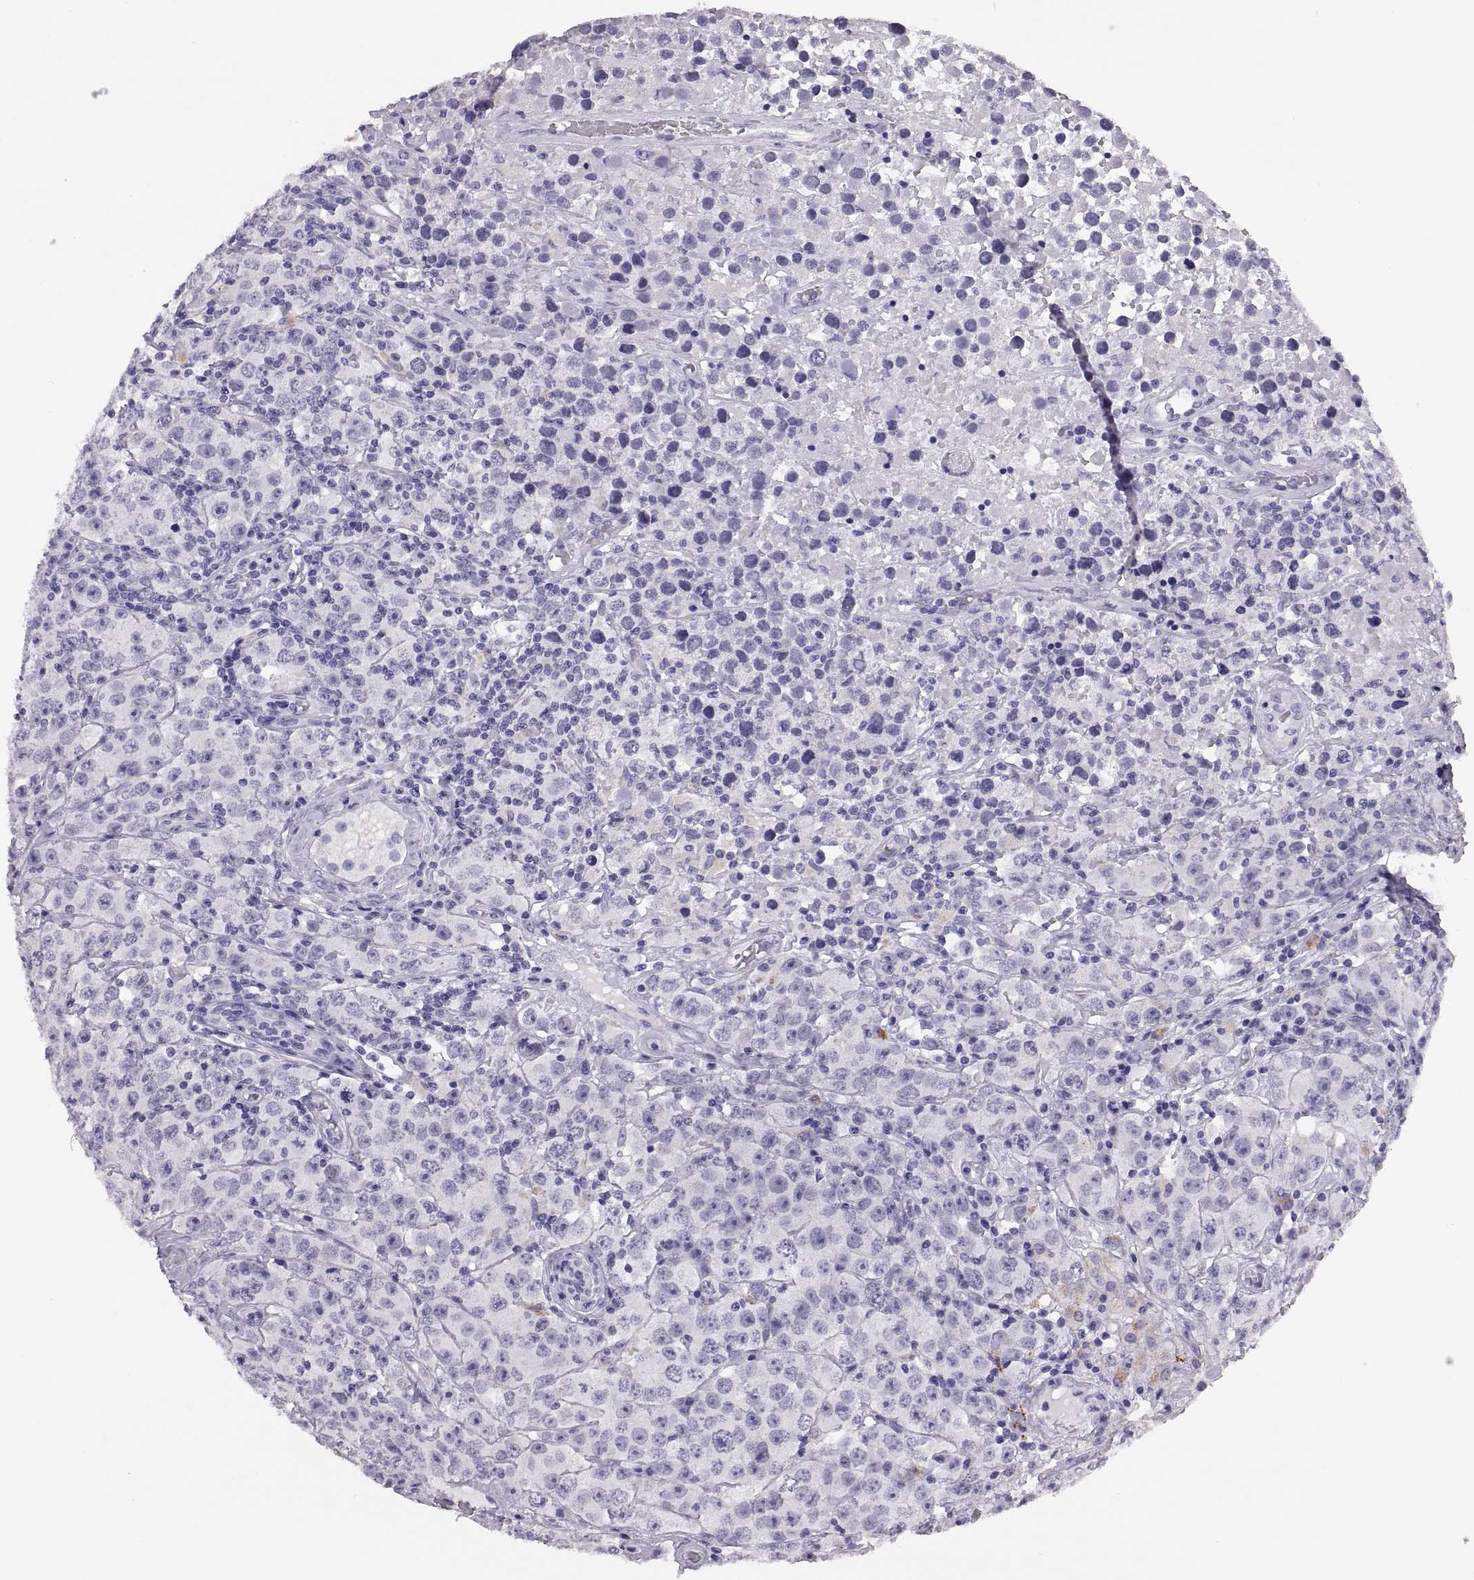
{"staining": {"intensity": "negative", "quantity": "none", "location": "none"}, "tissue": "testis cancer", "cell_type": "Tumor cells", "image_type": "cancer", "snomed": [{"axis": "morphology", "description": "Seminoma, NOS"}, {"axis": "topography", "description": "Testis"}], "caption": "DAB (3,3'-diaminobenzidine) immunohistochemical staining of seminoma (testis) reveals no significant positivity in tumor cells.", "gene": "QRICH2", "patient": {"sex": "male", "age": 52}}